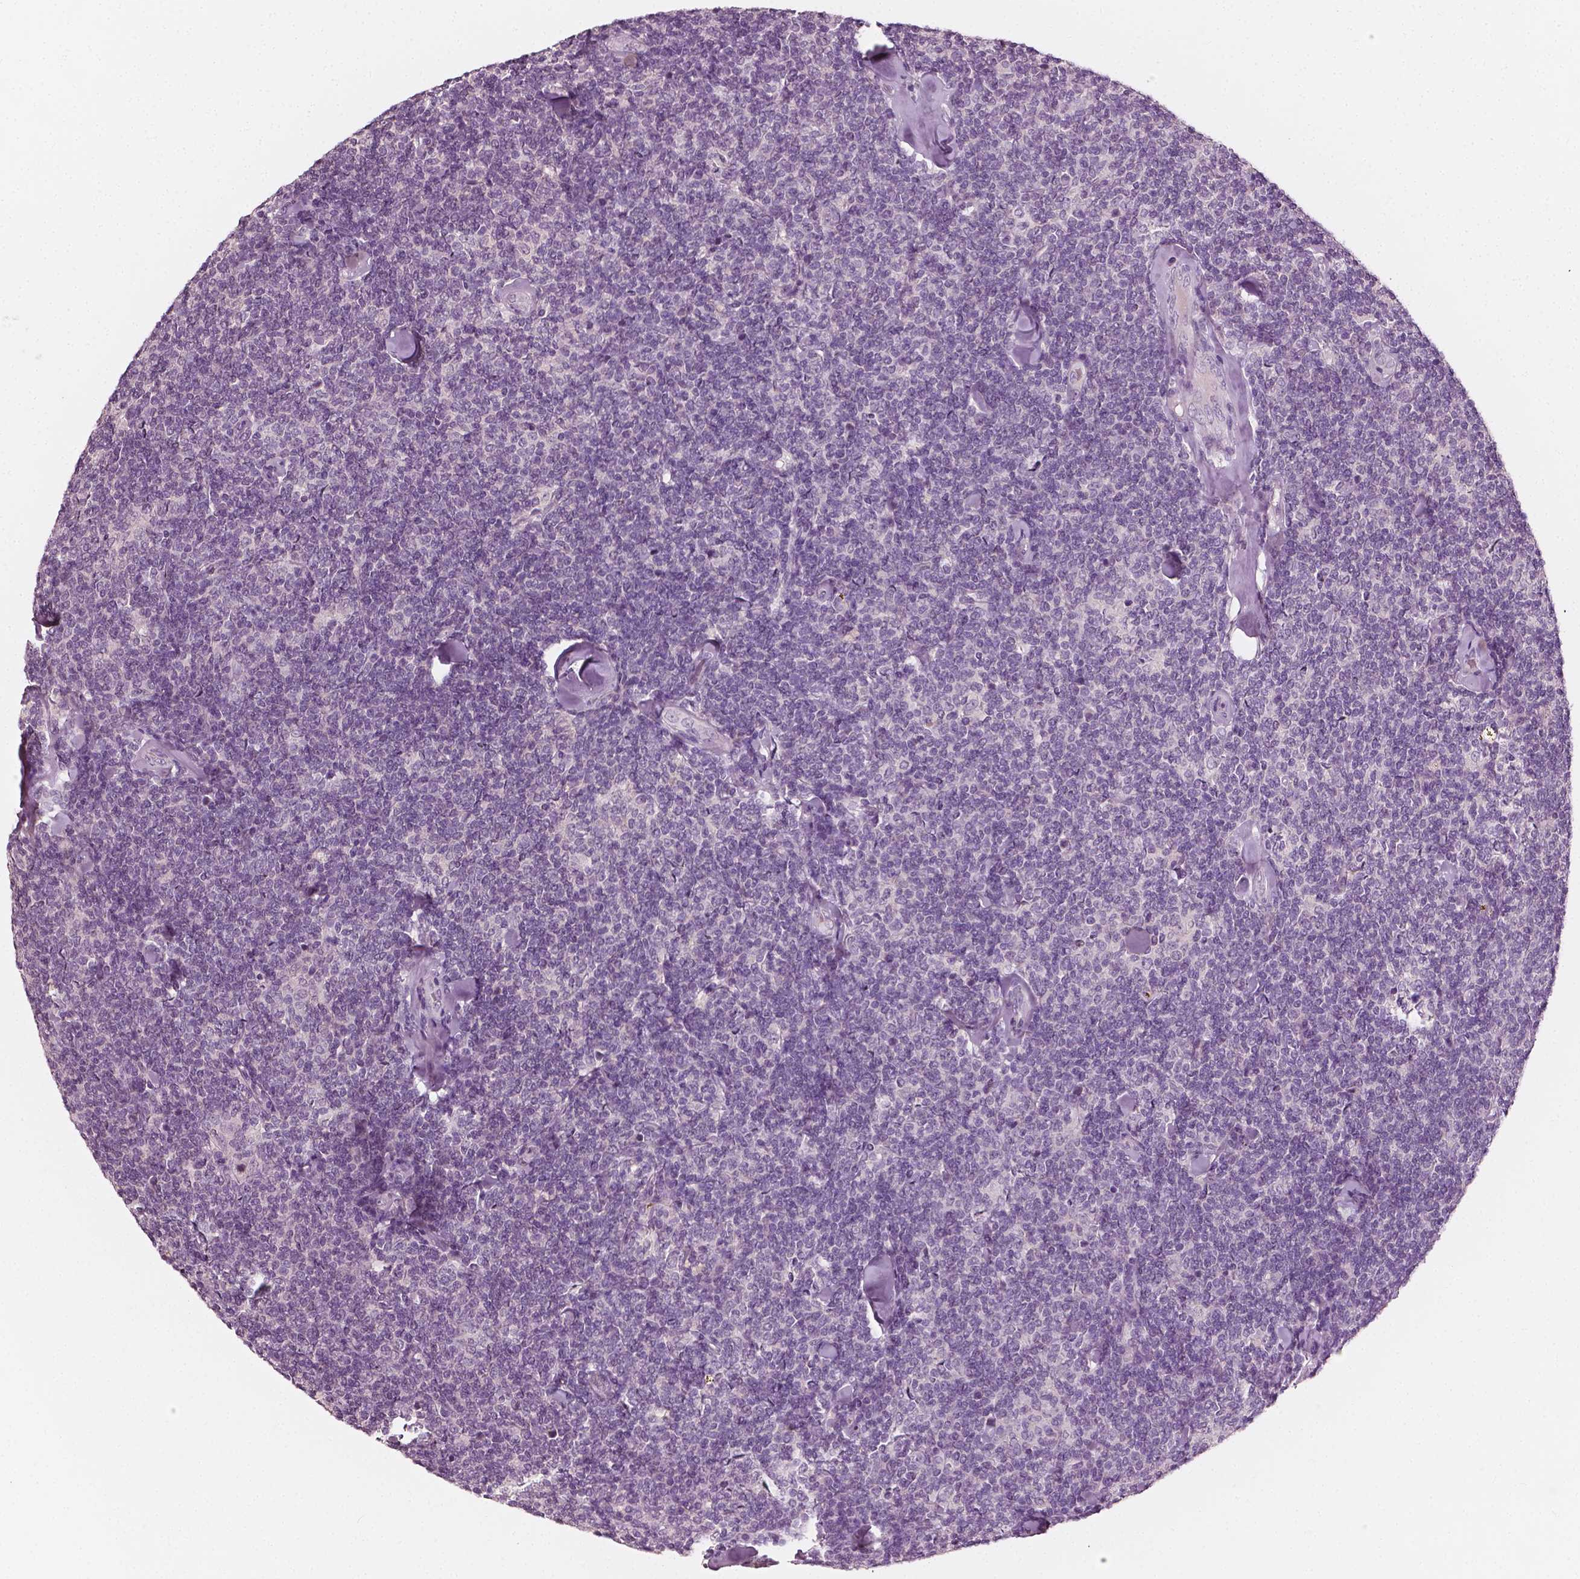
{"staining": {"intensity": "negative", "quantity": "none", "location": "none"}, "tissue": "lymphoma", "cell_type": "Tumor cells", "image_type": "cancer", "snomed": [{"axis": "morphology", "description": "Malignant lymphoma, non-Hodgkin's type, Low grade"}, {"axis": "topography", "description": "Lymph node"}], "caption": "Immunohistochemistry histopathology image of malignant lymphoma, non-Hodgkin's type (low-grade) stained for a protein (brown), which exhibits no expression in tumor cells. Nuclei are stained in blue.", "gene": "PLA2R1", "patient": {"sex": "female", "age": 56}}